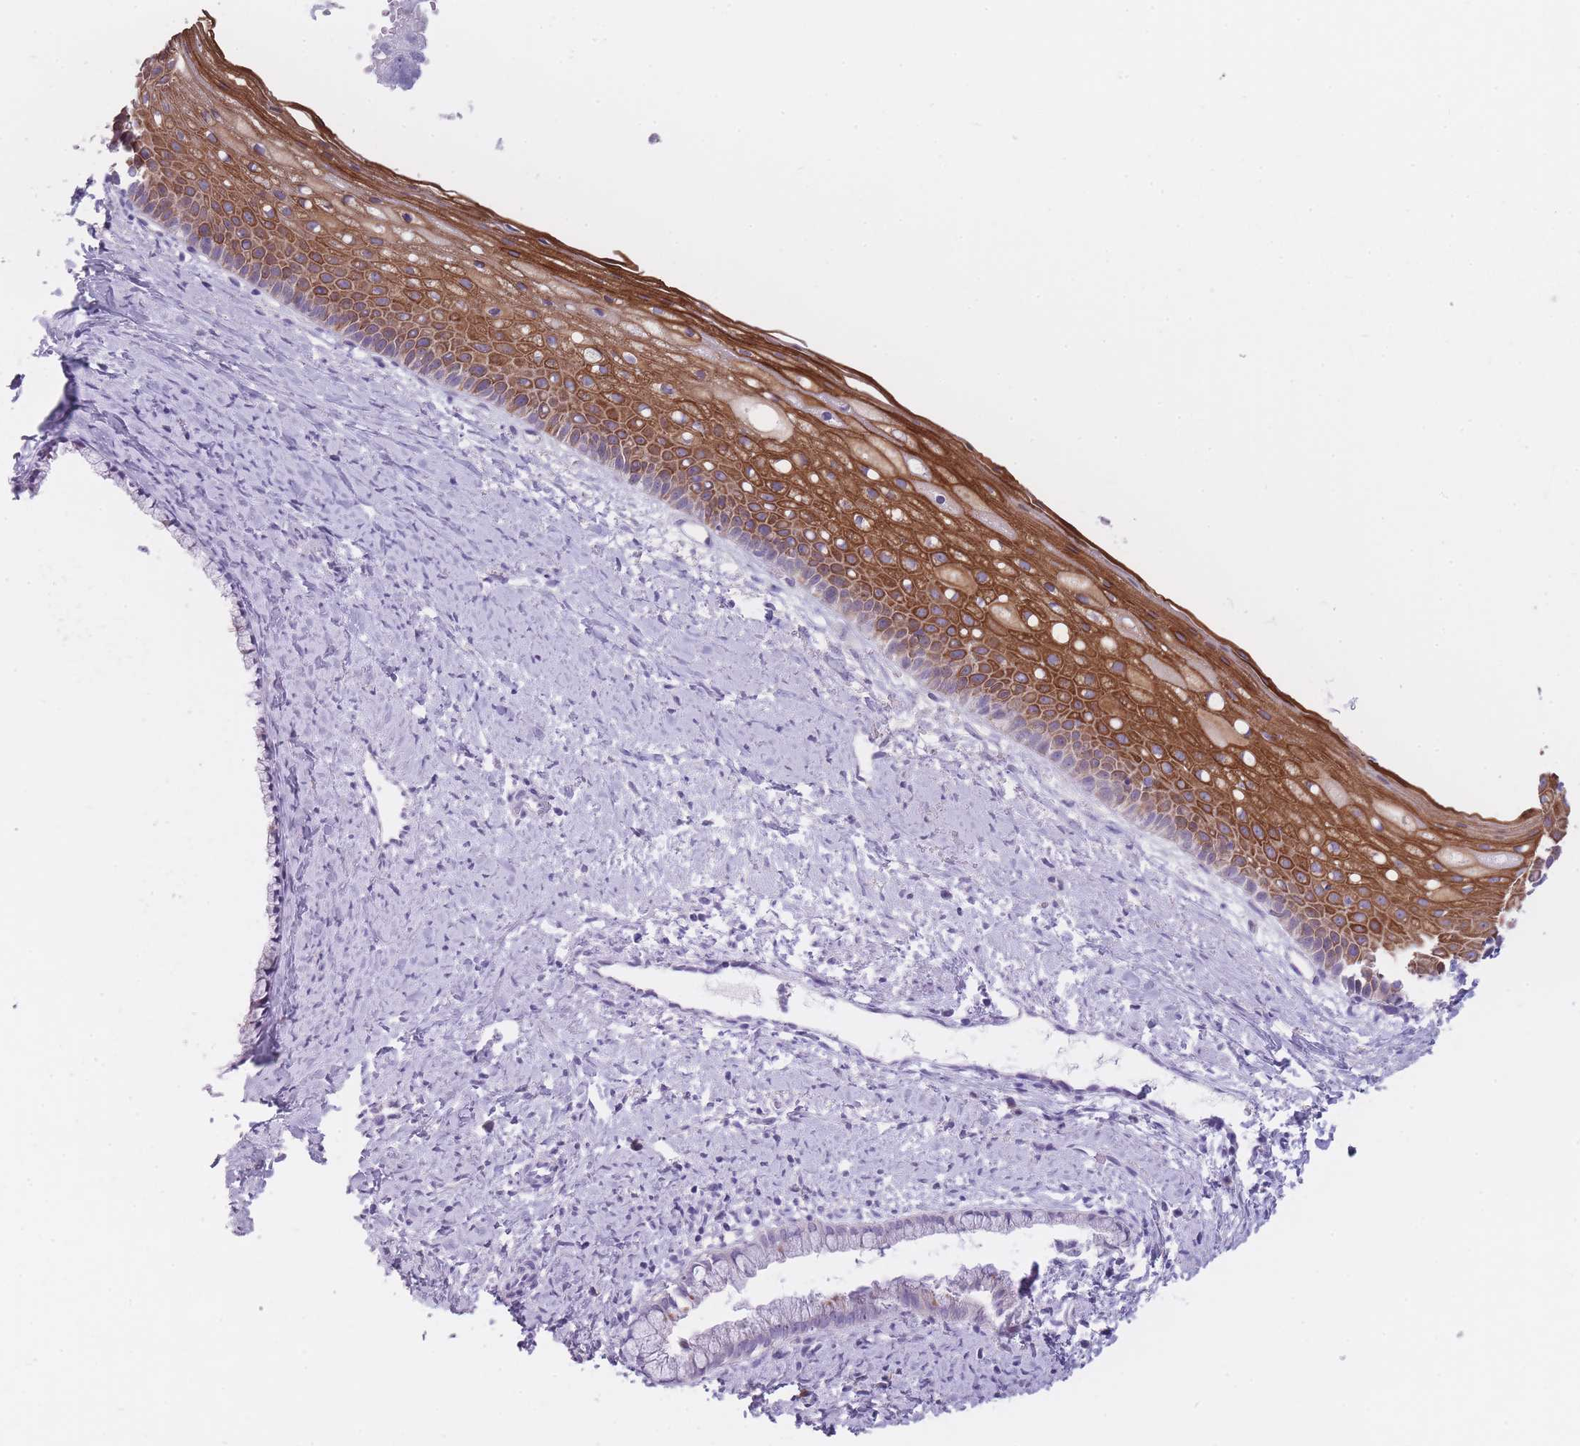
{"staining": {"intensity": "negative", "quantity": "none", "location": "none"}, "tissue": "cervix", "cell_type": "Glandular cells", "image_type": "normal", "snomed": [{"axis": "morphology", "description": "Normal tissue, NOS"}, {"axis": "topography", "description": "Cervix"}], "caption": "This micrograph is of normal cervix stained with immunohistochemistry to label a protein in brown with the nuclei are counter-stained blue. There is no staining in glandular cells.", "gene": "DCANP1", "patient": {"sex": "female", "age": 57}}